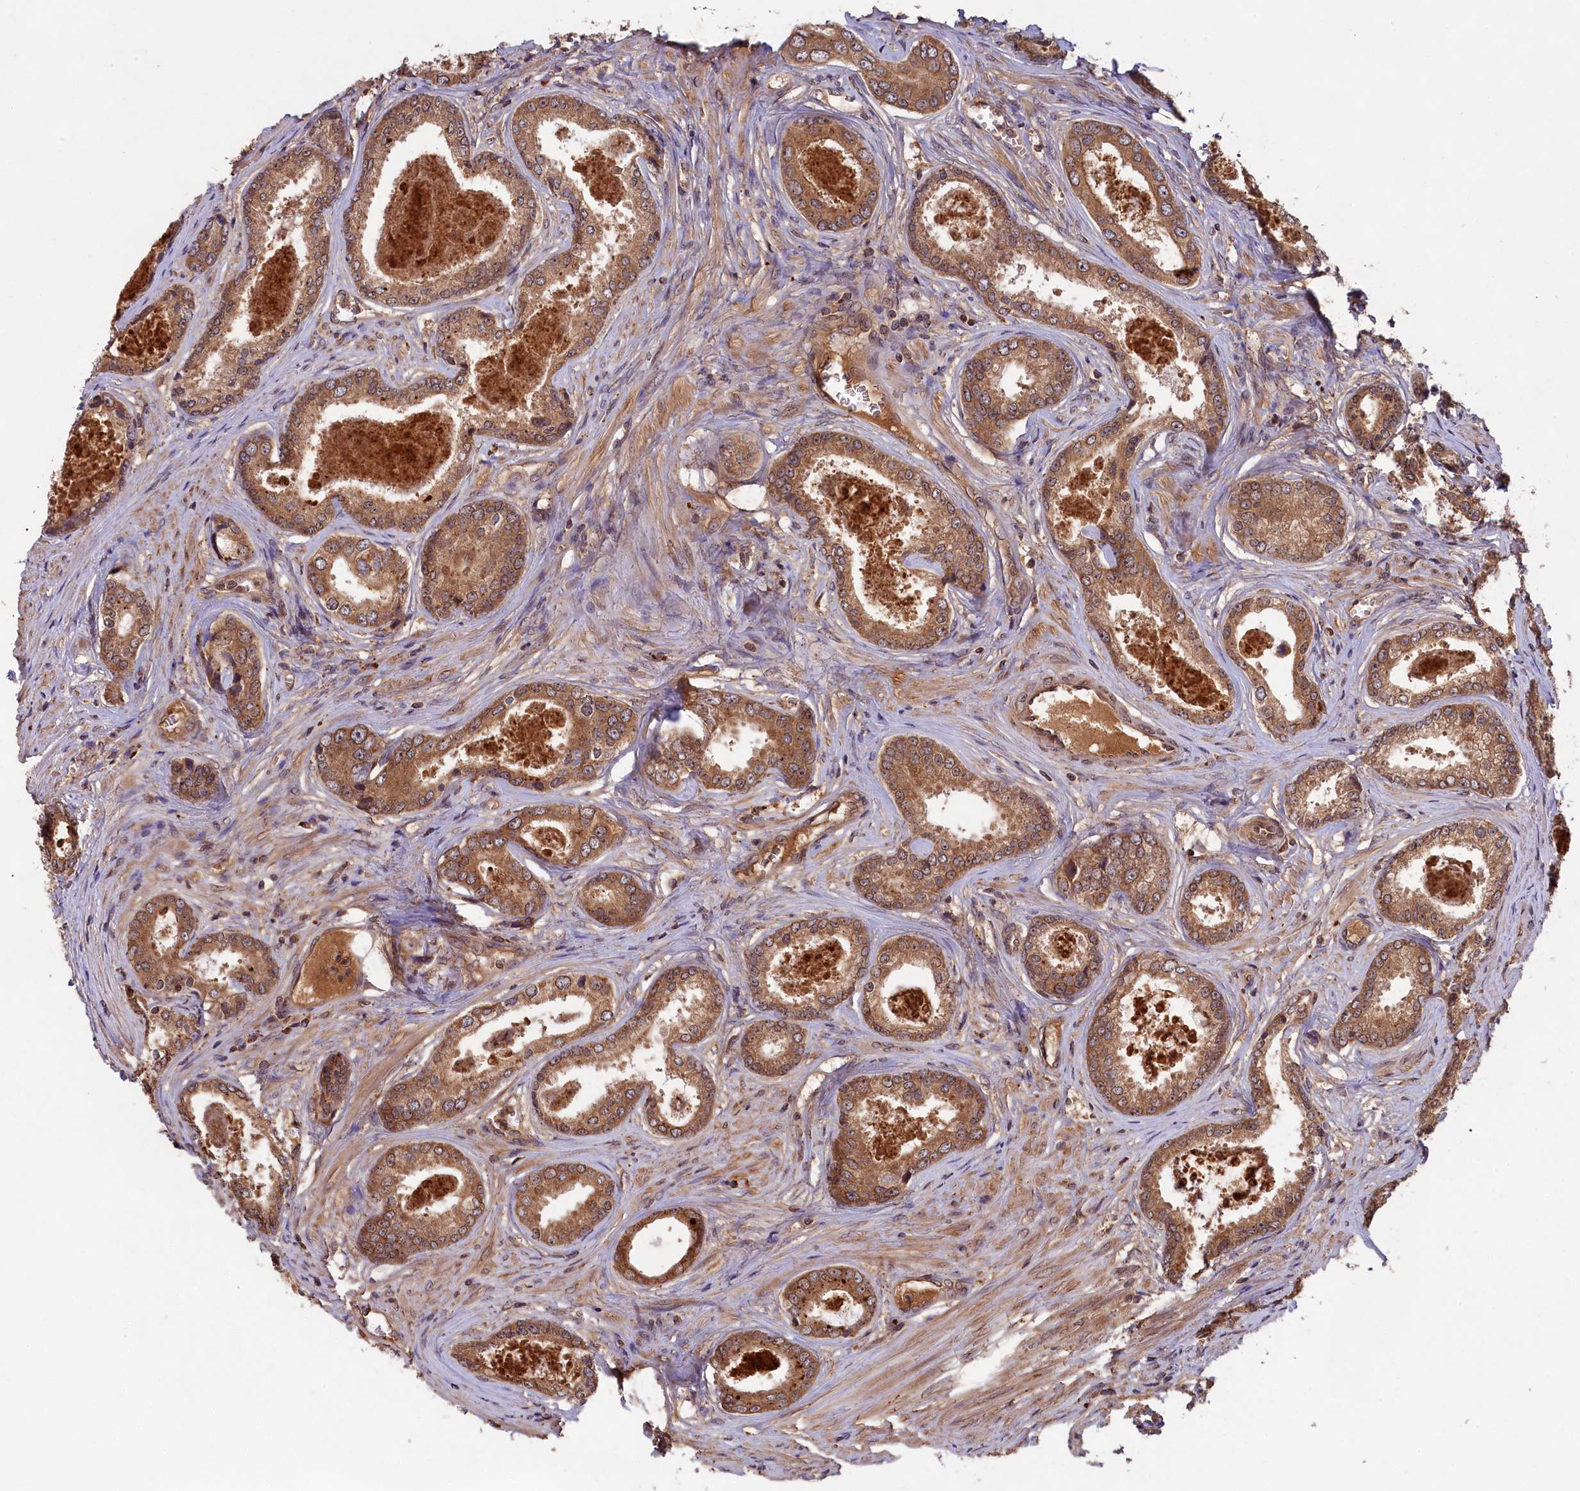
{"staining": {"intensity": "moderate", "quantity": ">75%", "location": "cytoplasmic/membranous"}, "tissue": "prostate cancer", "cell_type": "Tumor cells", "image_type": "cancer", "snomed": [{"axis": "morphology", "description": "Adenocarcinoma, Low grade"}, {"axis": "topography", "description": "Prostate"}], "caption": "Protein staining of adenocarcinoma (low-grade) (prostate) tissue demonstrates moderate cytoplasmic/membranous positivity in about >75% of tumor cells.", "gene": "CHAC1", "patient": {"sex": "male", "age": 68}}